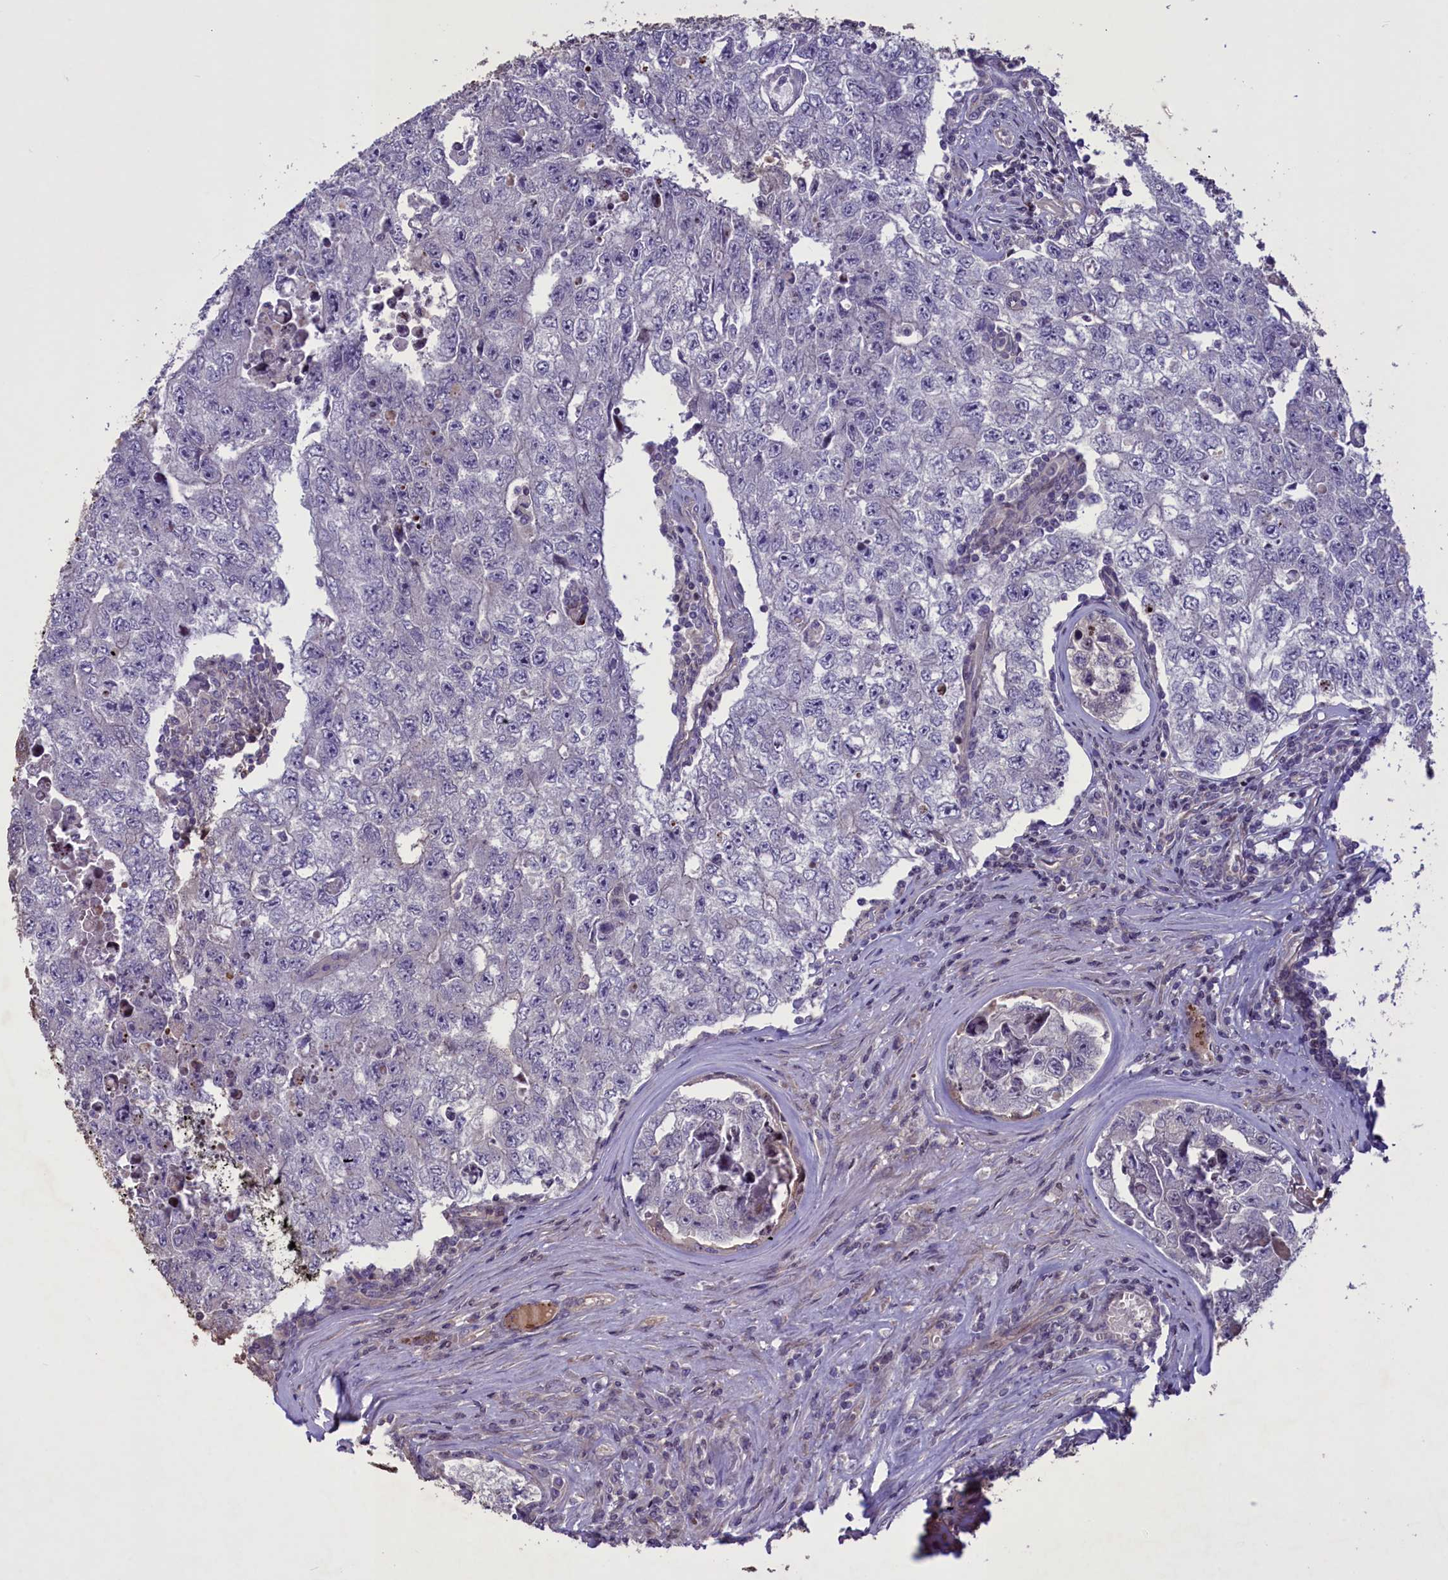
{"staining": {"intensity": "negative", "quantity": "none", "location": "none"}, "tissue": "testis cancer", "cell_type": "Tumor cells", "image_type": "cancer", "snomed": [{"axis": "morphology", "description": "Carcinoma, Embryonal, NOS"}, {"axis": "topography", "description": "Testis"}], "caption": "Tumor cells are negative for protein expression in human testis cancer (embryonal carcinoma).", "gene": "MAN2C1", "patient": {"sex": "male", "age": 17}}